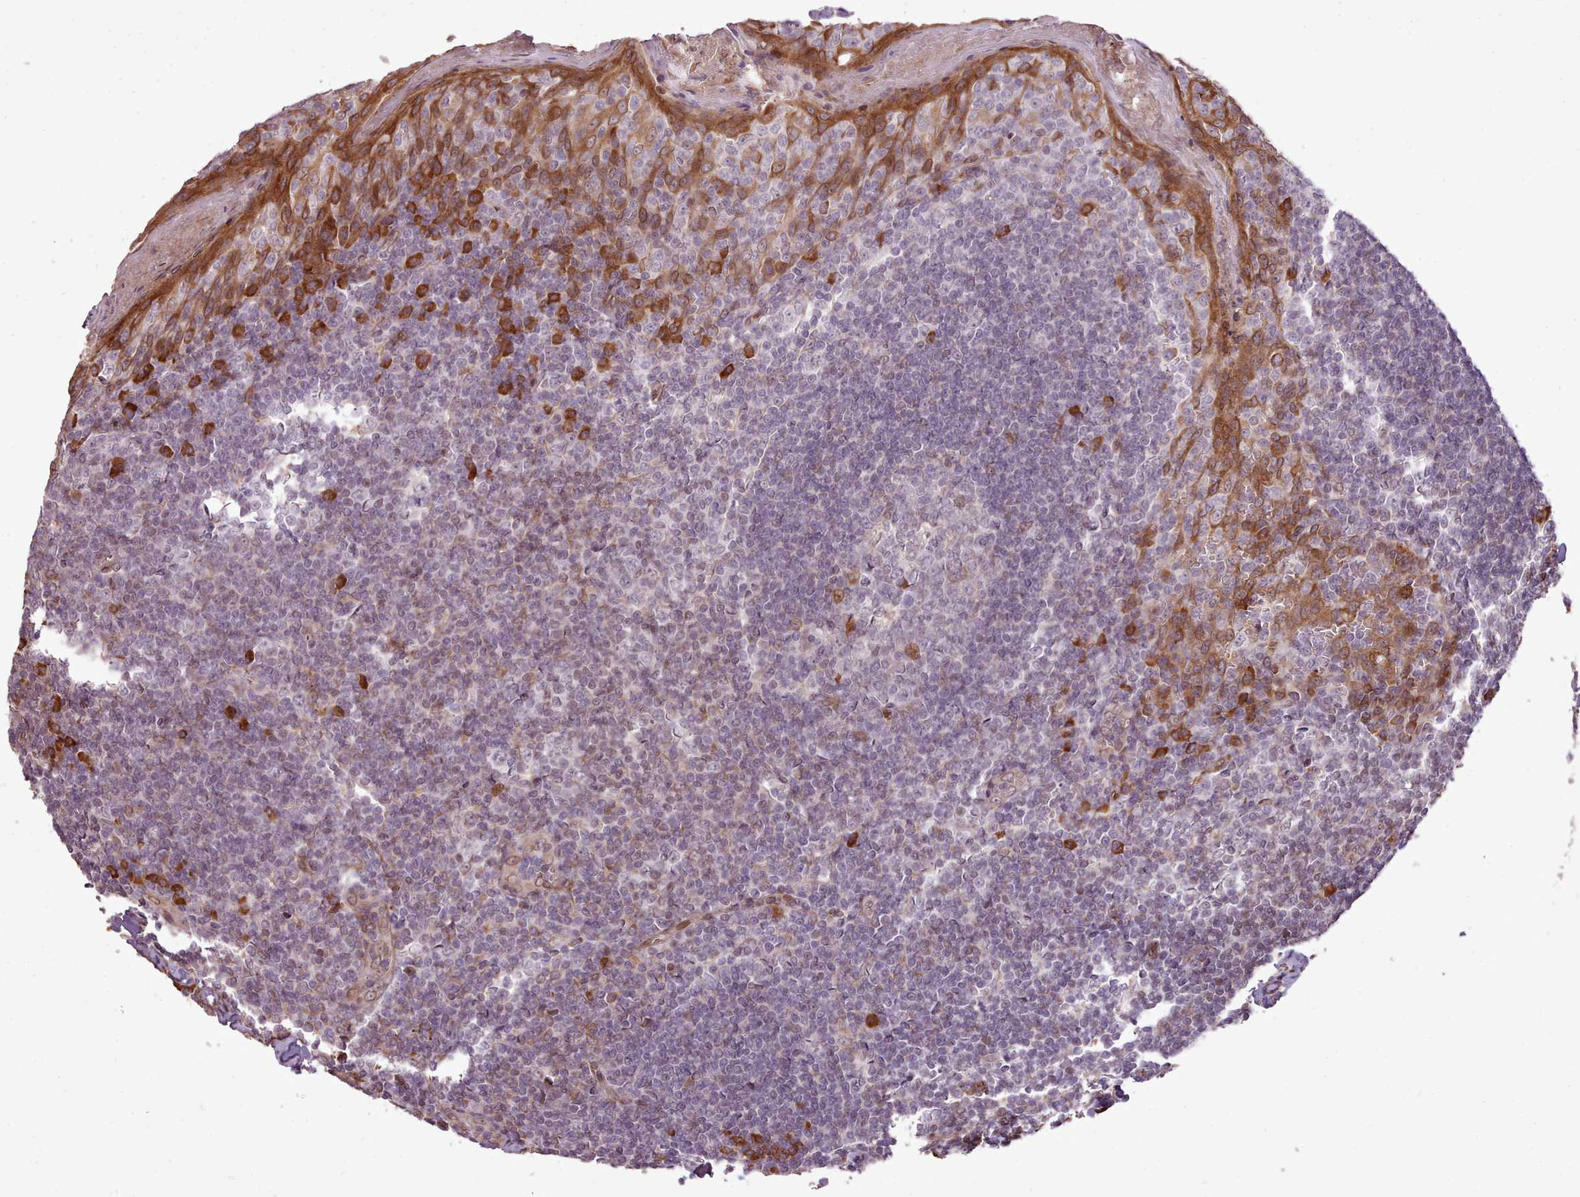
{"staining": {"intensity": "strong", "quantity": "<25%", "location": "cytoplasmic/membranous"}, "tissue": "tonsil", "cell_type": "Germinal center cells", "image_type": "normal", "snomed": [{"axis": "morphology", "description": "Normal tissue, NOS"}, {"axis": "topography", "description": "Tonsil"}], "caption": "DAB (3,3'-diaminobenzidine) immunohistochemical staining of benign human tonsil reveals strong cytoplasmic/membranous protein staining in approximately <25% of germinal center cells.", "gene": "CABP1", "patient": {"sex": "male", "age": 27}}